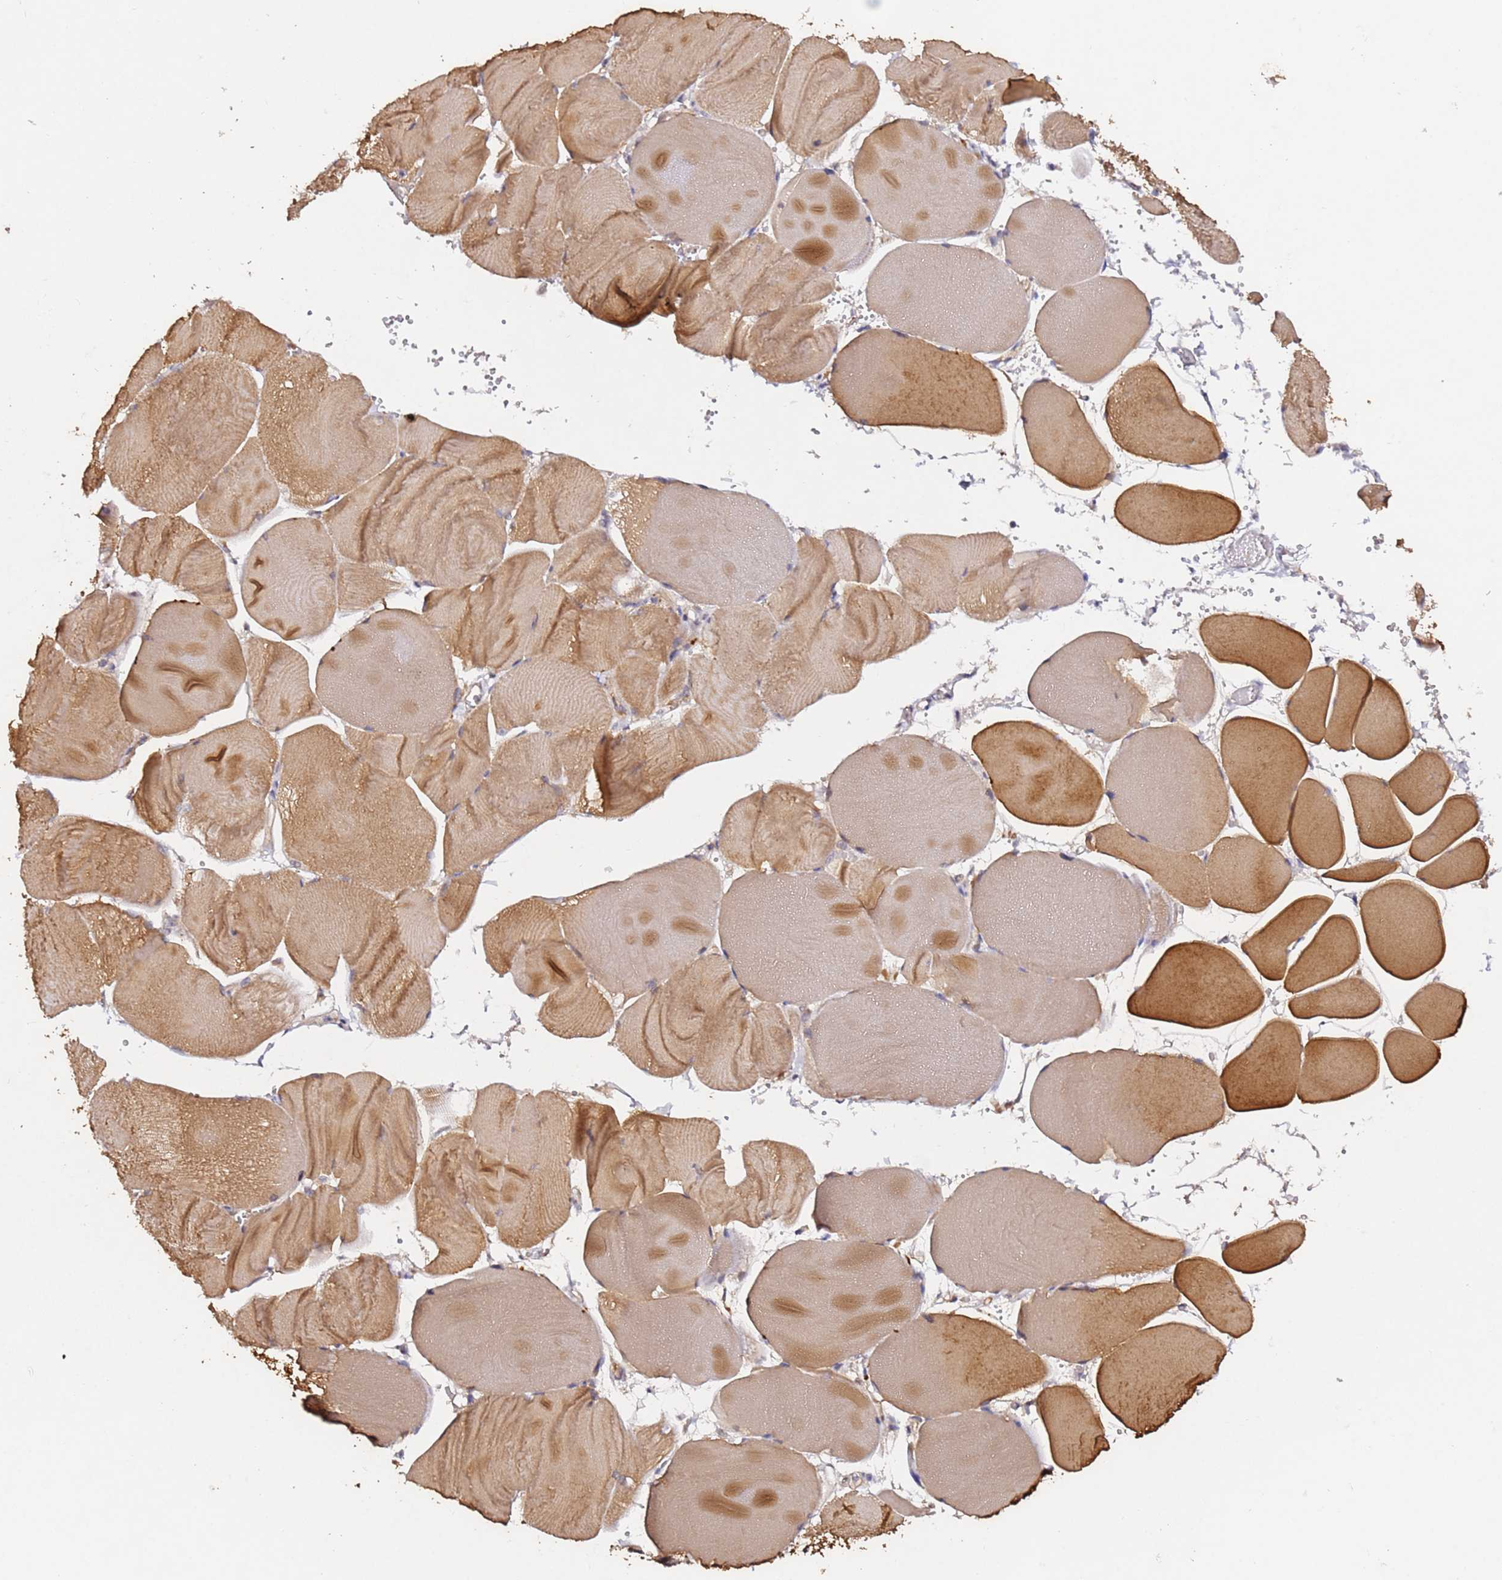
{"staining": {"intensity": "moderate", "quantity": ">75%", "location": "cytoplasmic/membranous"}, "tissue": "skeletal muscle", "cell_type": "Myocytes", "image_type": "normal", "snomed": [{"axis": "morphology", "description": "Normal tissue, NOS"}, {"axis": "morphology", "description": "Basal cell carcinoma"}, {"axis": "topography", "description": "Skeletal muscle"}], "caption": "Unremarkable skeletal muscle exhibits moderate cytoplasmic/membranous expression in approximately >75% of myocytes The staining was performed using DAB to visualize the protein expression in brown, while the nuclei were stained in blue with hematoxylin (Magnification: 20x)..", "gene": "ALG11", "patient": {"sex": "female", "age": 64}}